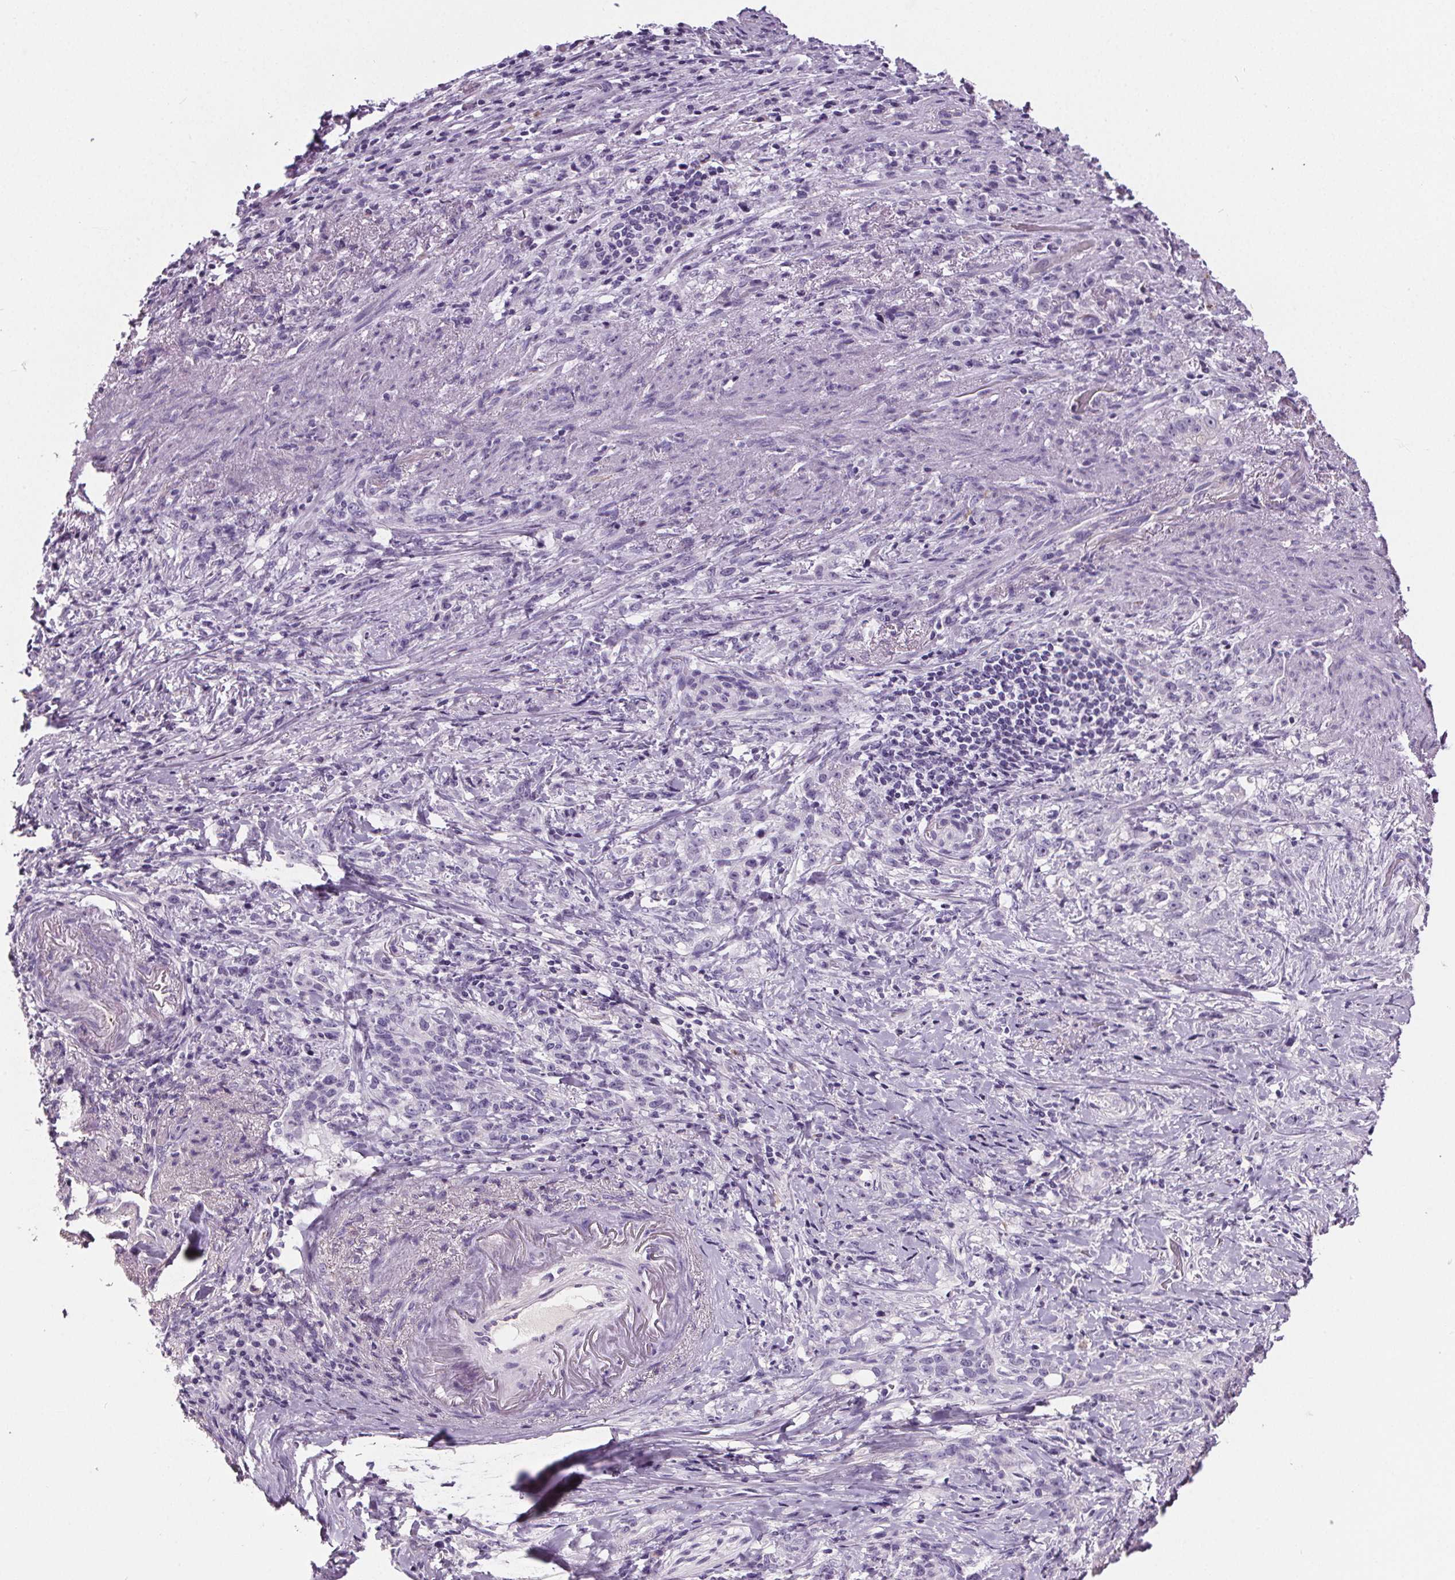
{"staining": {"intensity": "negative", "quantity": "none", "location": "none"}, "tissue": "stomach cancer", "cell_type": "Tumor cells", "image_type": "cancer", "snomed": [{"axis": "morphology", "description": "Adenocarcinoma, NOS"}, {"axis": "topography", "description": "Stomach, lower"}], "caption": "High power microscopy histopathology image of an immunohistochemistry (IHC) photomicrograph of stomach cancer (adenocarcinoma), revealing no significant positivity in tumor cells.", "gene": "CD5L", "patient": {"sex": "male", "age": 88}}